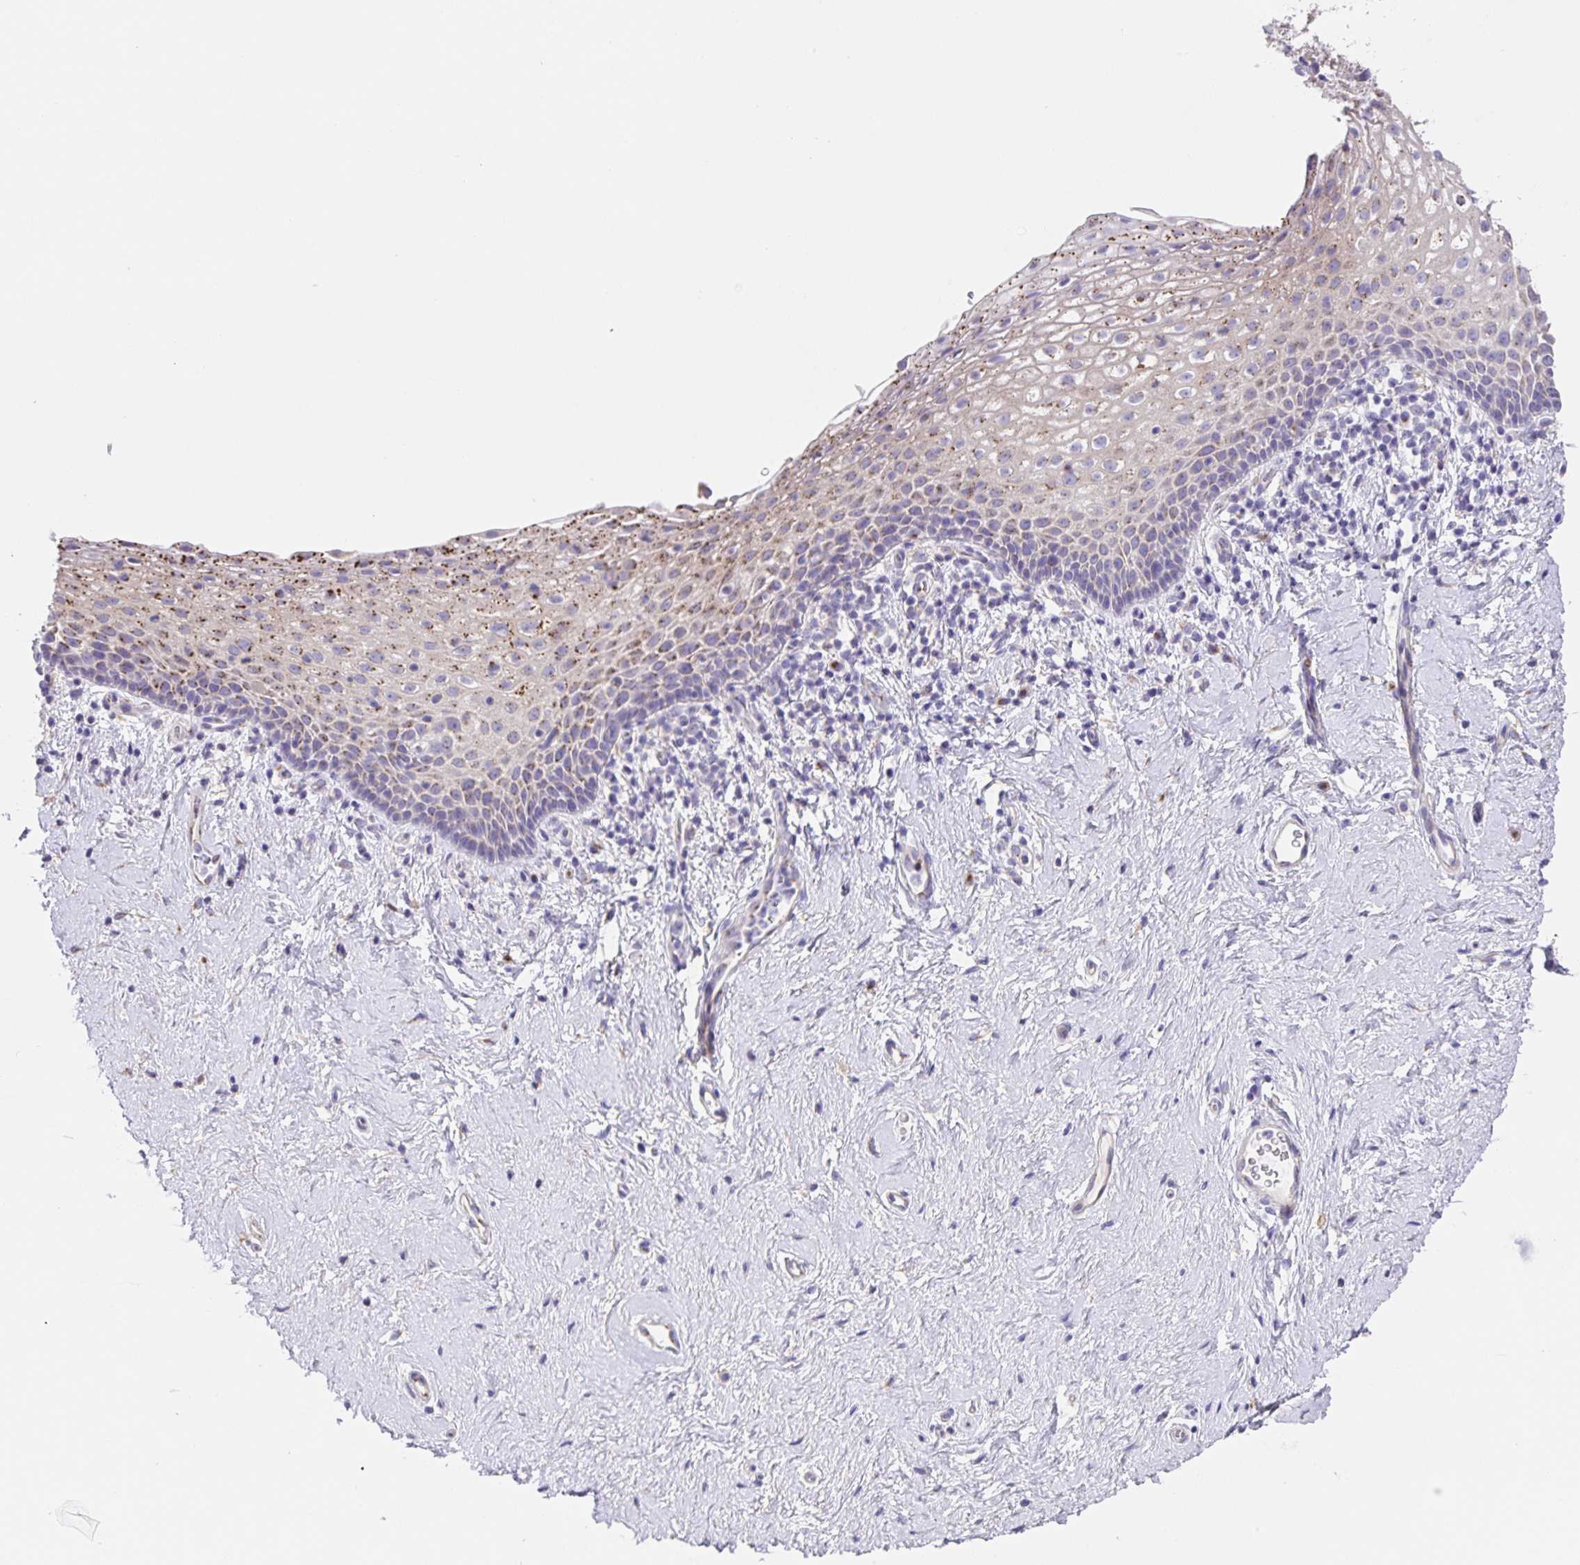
{"staining": {"intensity": "moderate", "quantity": "<25%", "location": "cytoplasmic/membranous"}, "tissue": "vagina", "cell_type": "Squamous epithelial cells", "image_type": "normal", "snomed": [{"axis": "morphology", "description": "Normal tissue, NOS"}, {"axis": "topography", "description": "Vagina"}], "caption": "IHC photomicrograph of normal vagina: human vagina stained using immunohistochemistry exhibits low levels of moderate protein expression localized specifically in the cytoplasmic/membranous of squamous epithelial cells, appearing as a cytoplasmic/membranous brown color.", "gene": "PRR36", "patient": {"sex": "female", "age": 61}}